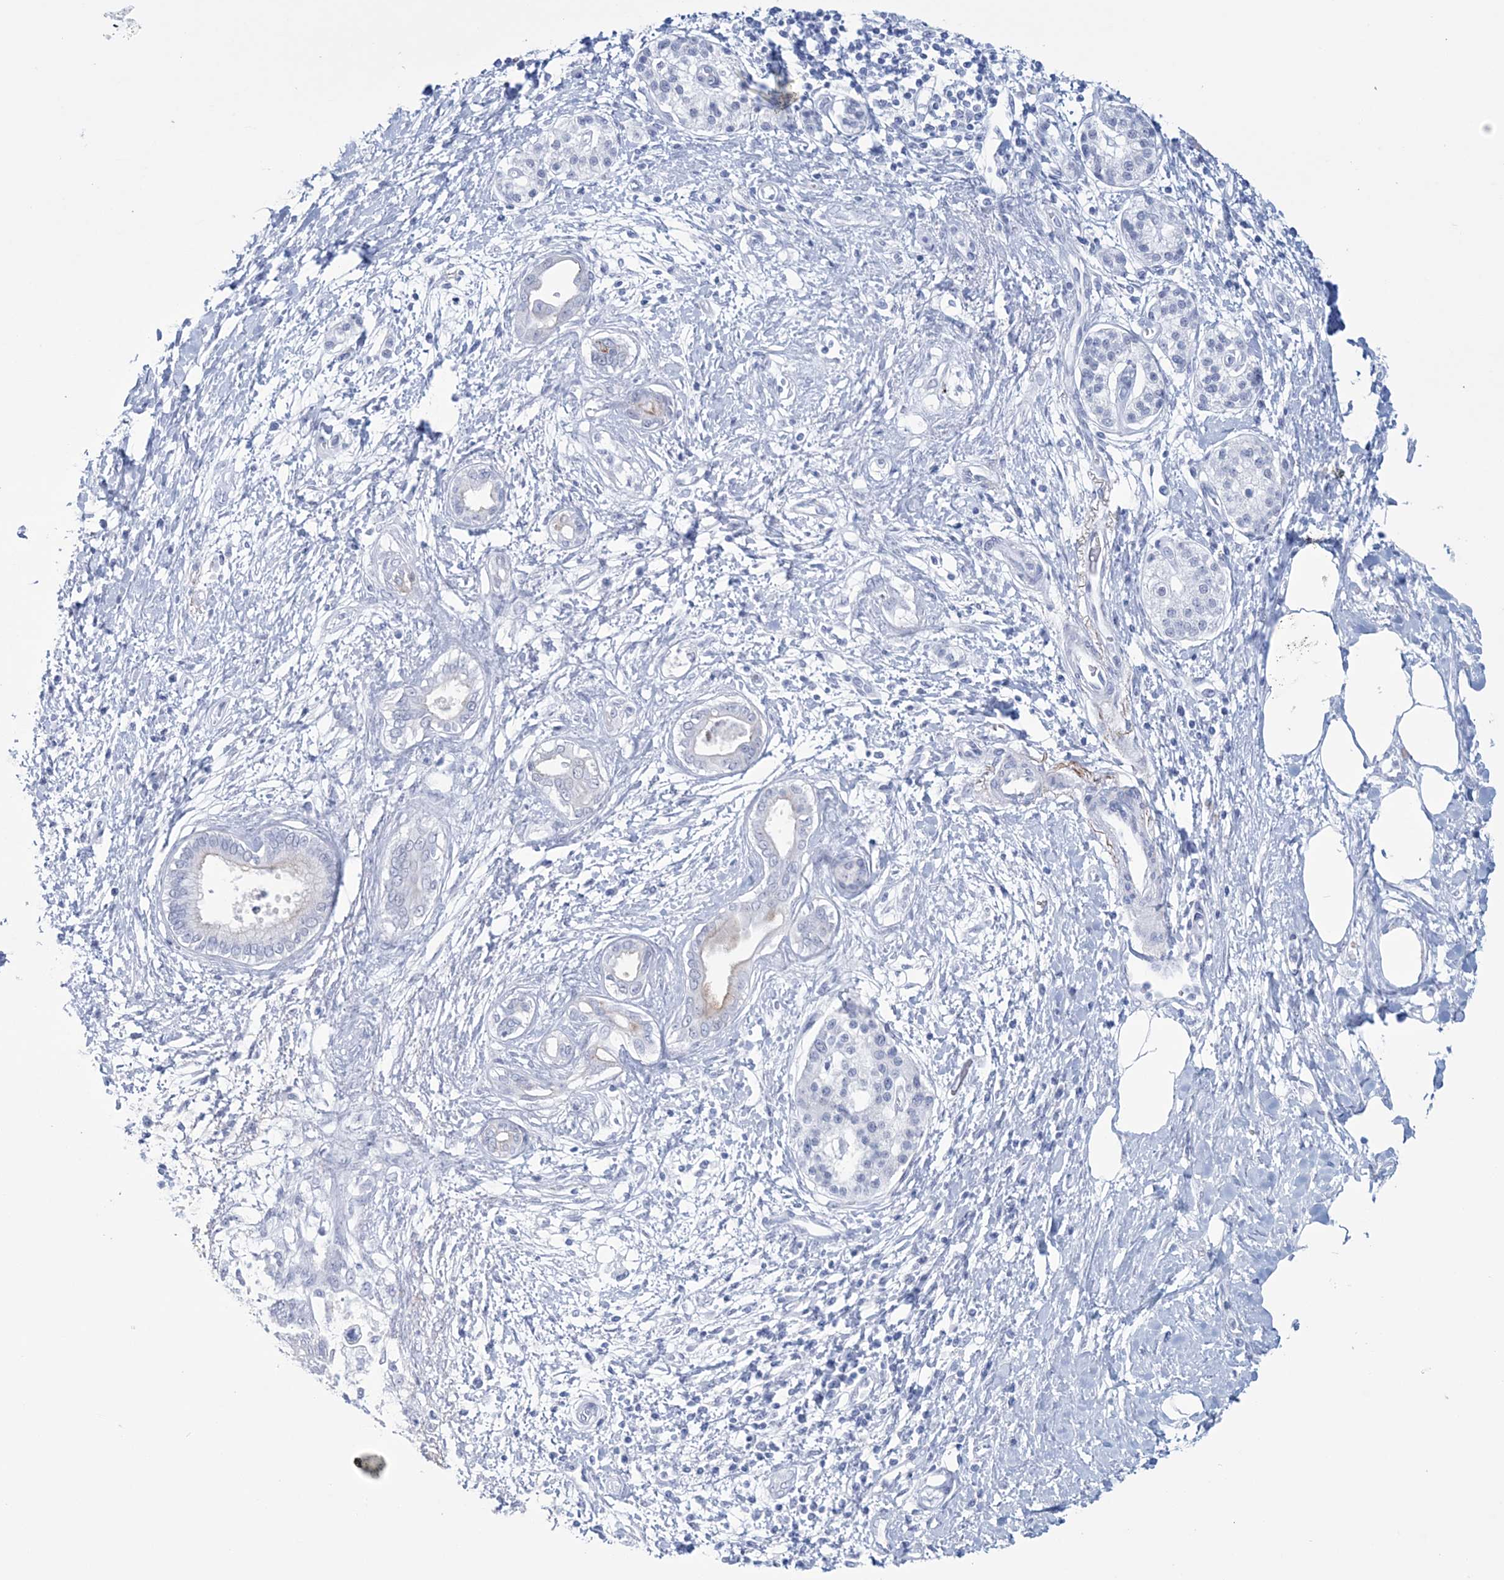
{"staining": {"intensity": "negative", "quantity": "none", "location": "none"}, "tissue": "pancreatic cancer", "cell_type": "Tumor cells", "image_type": "cancer", "snomed": [{"axis": "morphology", "description": "Adenocarcinoma, NOS"}, {"axis": "topography", "description": "Pancreas"}], "caption": "Tumor cells are negative for brown protein staining in pancreatic cancer (adenocarcinoma). Brightfield microscopy of immunohistochemistry (IHC) stained with DAB (3,3'-diaminobenzidine) (brown) and hematoxylin (blue), captured at high magnification.", "gene": "DPCD", "patient": {"sex": "male", "age": 58}}